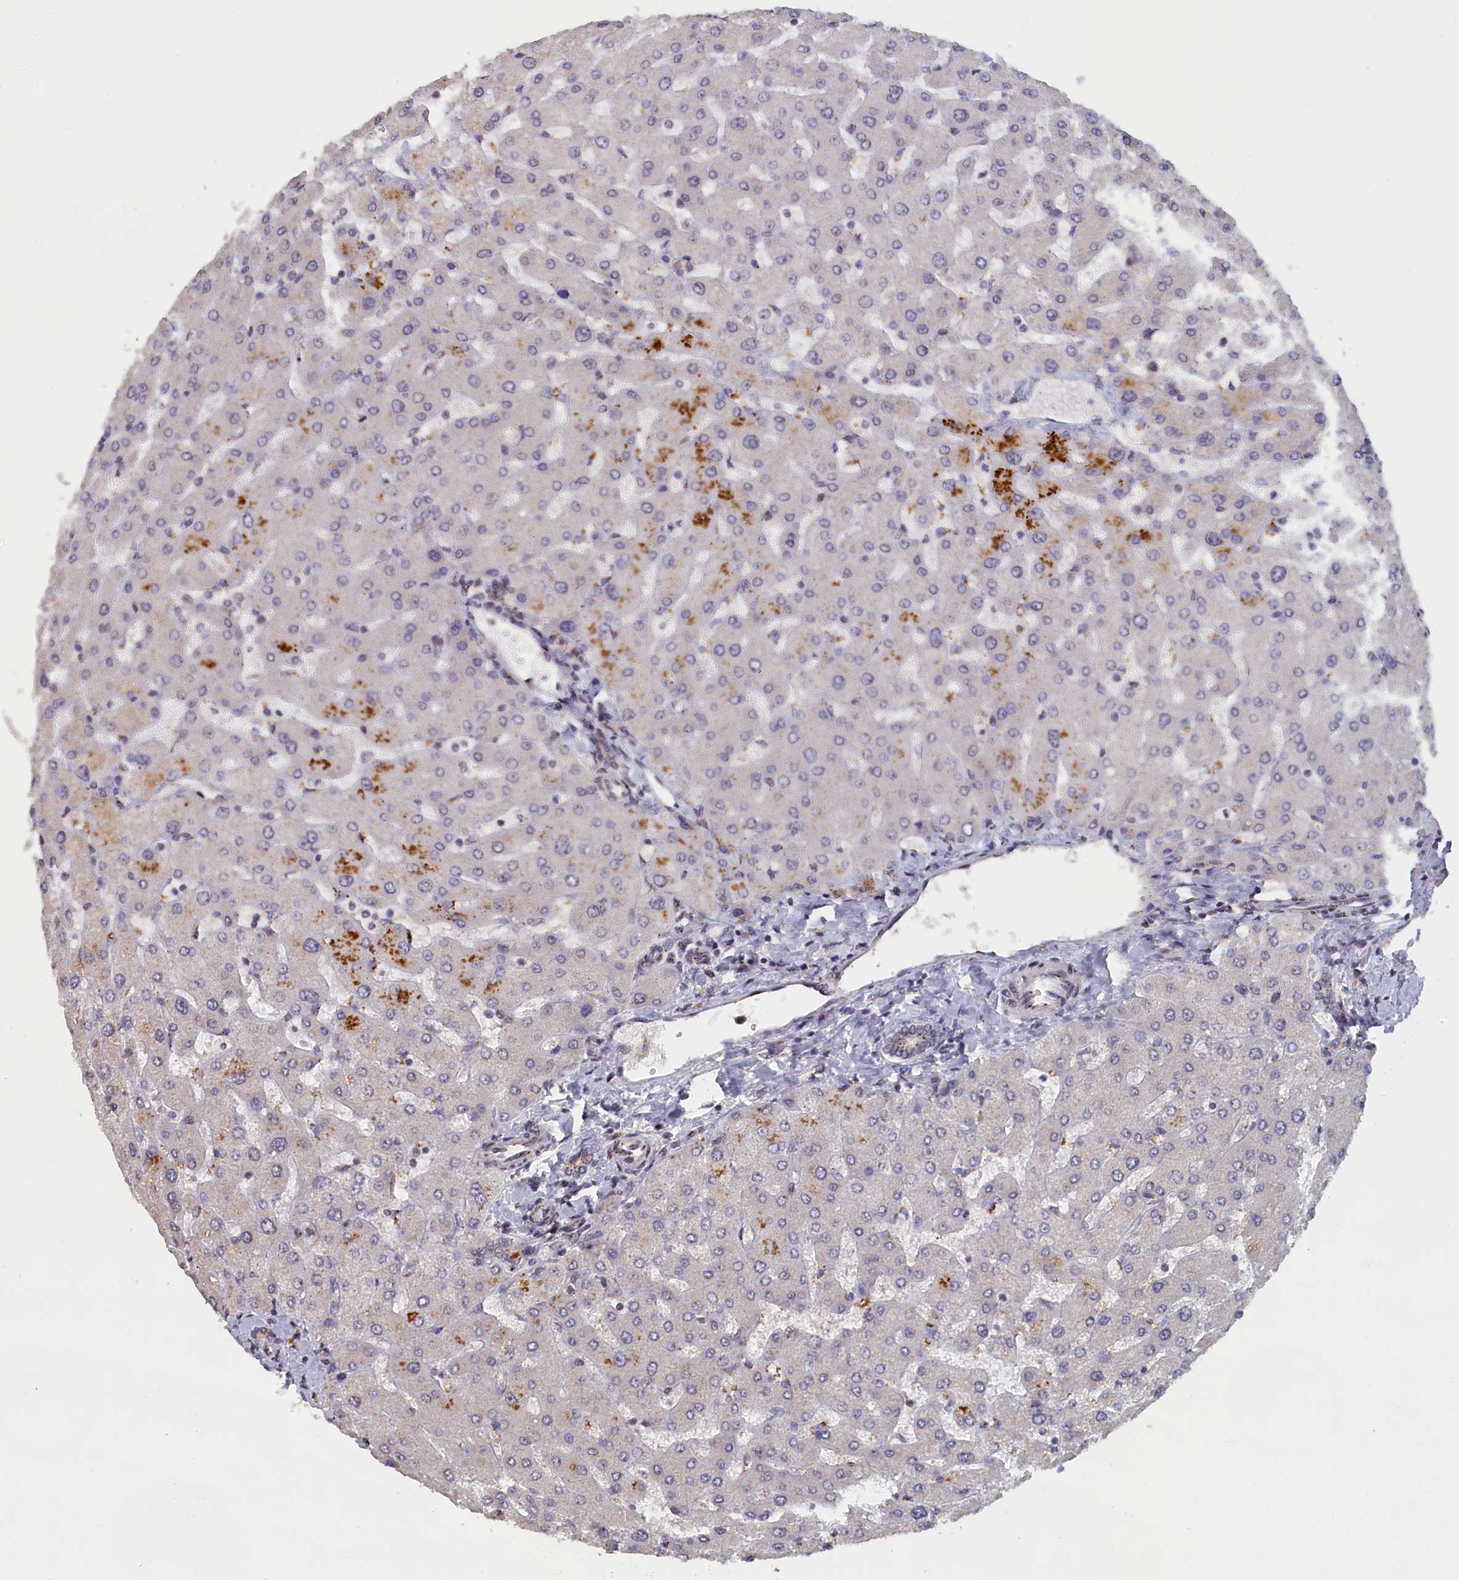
{"staining": {"intensity": "weak", "quantity": ">75%", "location": "cytoplasmic/membranous"}, "tissue": "liver", "cell_type": "Cholangiocytes", "image_type": "normal", "snomed": [{"axis": "morphology", "description": "Normal tissue, NOS"}, {"axis": "topography", "description": "Liver"}], "caption": "Cholangiocytes display low levels of weak cytoplasmic/membranous staining in about >75% of cells in benign human liver. (Stains: DAB in brown, nuclei in blue, Microscopy: brightfield microscopy at high magnification).", "gene": "PIGQ", "patient": {"sex": "male", "age": 55}}